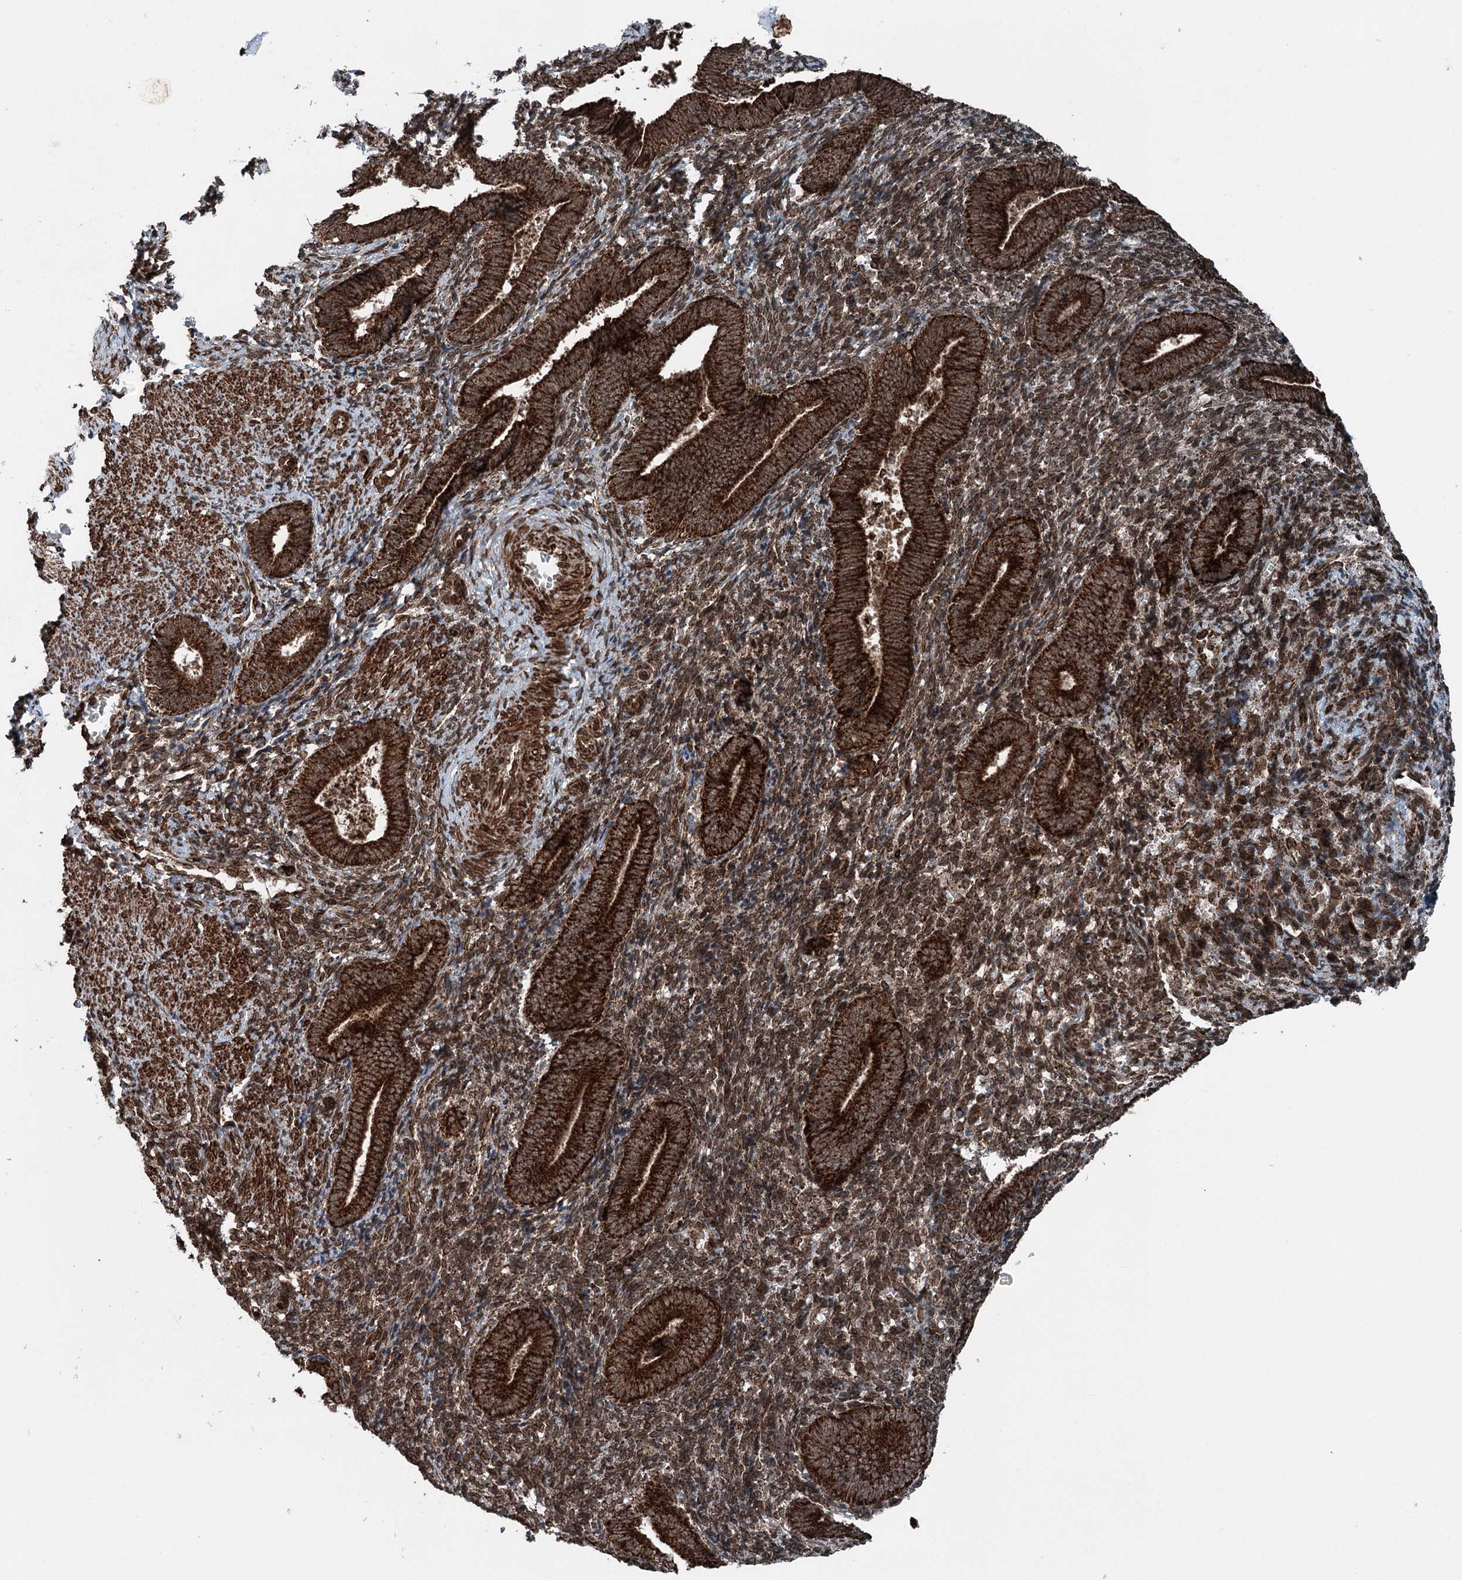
{"staining": {"intensity": "moderate", "quantity": "25%-75%", "location": "cytoplasmic/membranous"}, "tissue": "endometrium", "cell_type": "Cells in endometrial stroma", "image_type": "normal", "snomed": [{"axis": "morphology", "description": "Normal tissue, NOS"}, {"axis": "topography", "description": "Uterus"}, {"axis": "topography", "description": "Endometrium"}], "caption": "IHC of unremarkable human endometrium reveals medium levels of moderate cytoplasmic/membranous expression in about 25%-75% of cells in endometrial stroma.", "gene": "BCKDHA", "patient": {"sex": "female", "age": 33}}